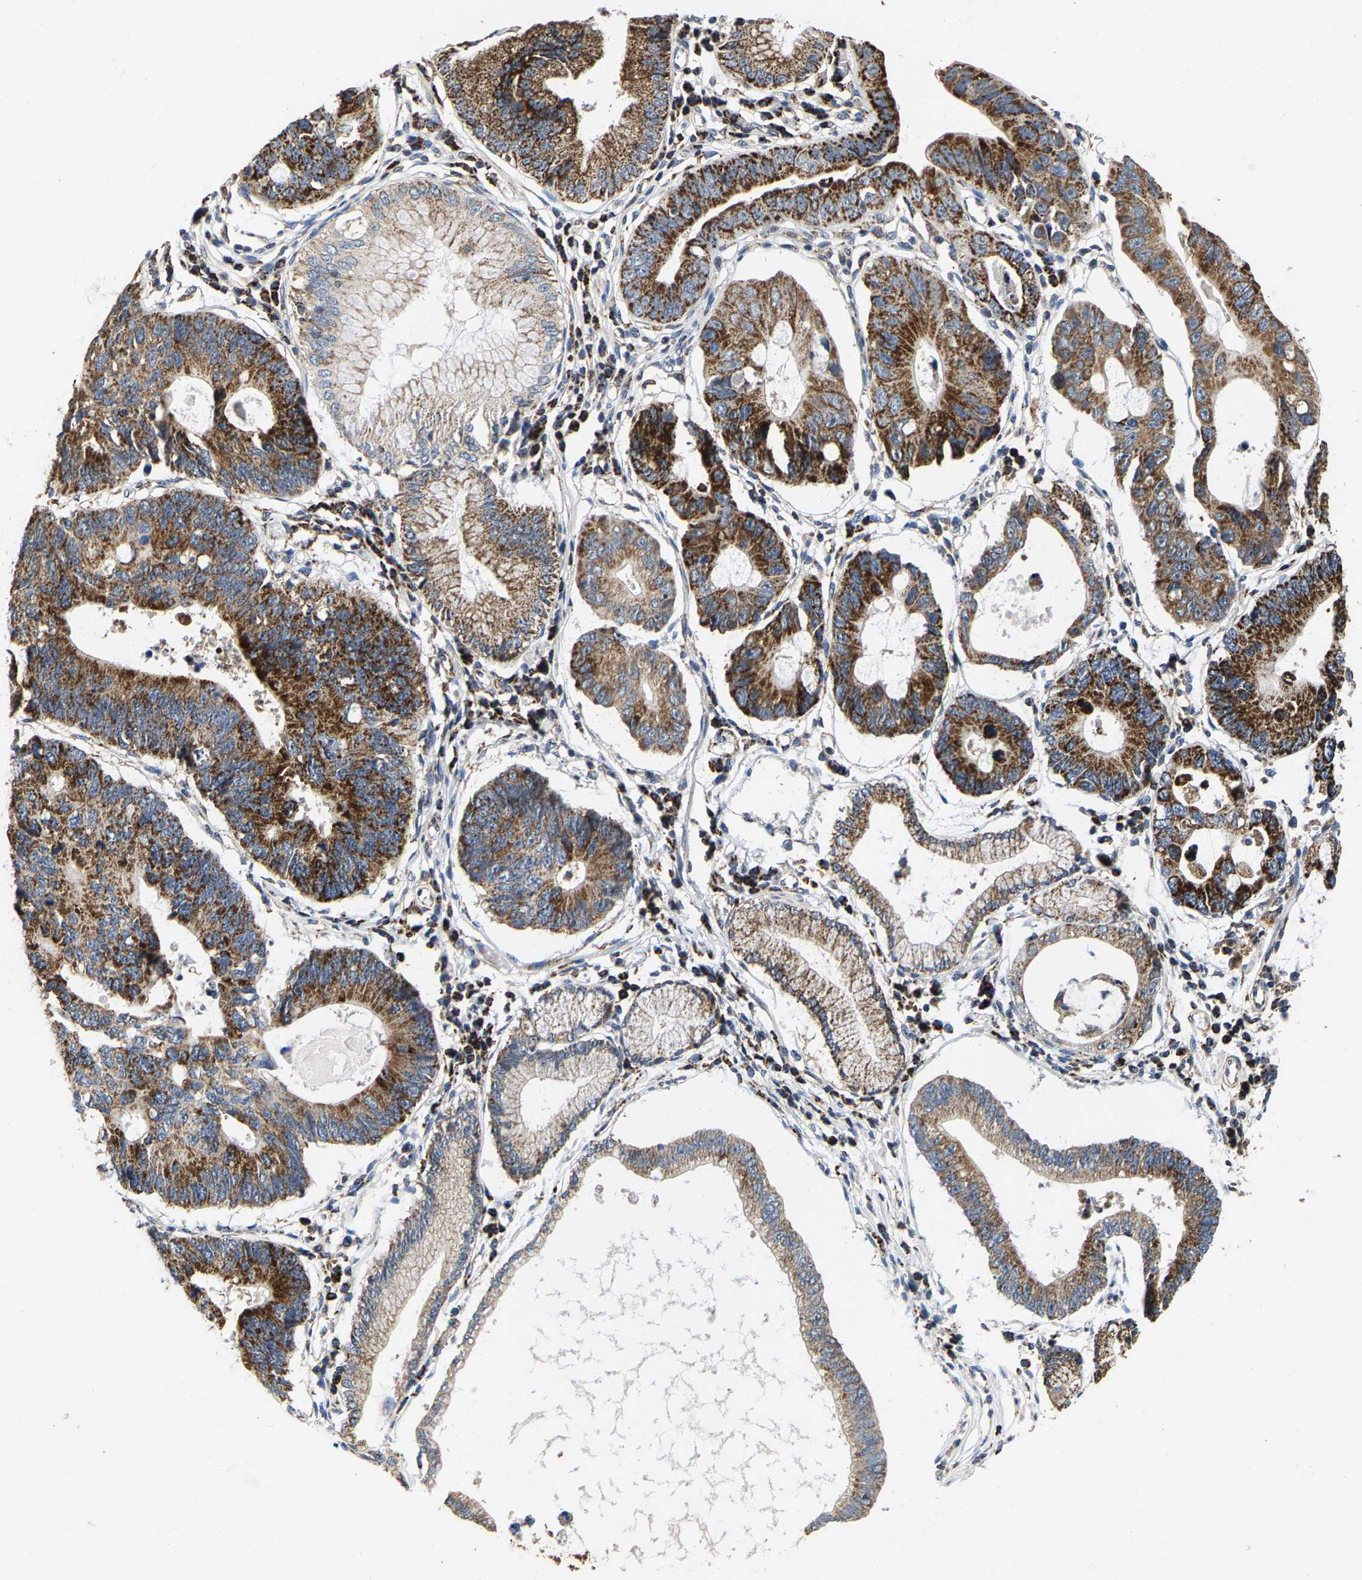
{"staining": {"intensity": "strong", "quantity": ">75%", "location": "cytoplasmic/membranous"}, "tissue": "stomach cancer", "cell_type": "Tumor cells", "image_type": "cancer", "snomed": [{"axis": "morphology", "description": "Adenocarcinoma, NOS"}, {"axis": "topography", "description": "Stomach"}], "caption": "Immunohistochemistry (IHC) of human stomach adenocarcinoma shows high levels of strong cytoplasmic/membranous staining in about >75% of tumor cells. Nuclei are stained in blue.", "gene": "SHMT2", "patient": {"sex": "male", "age": 59}}